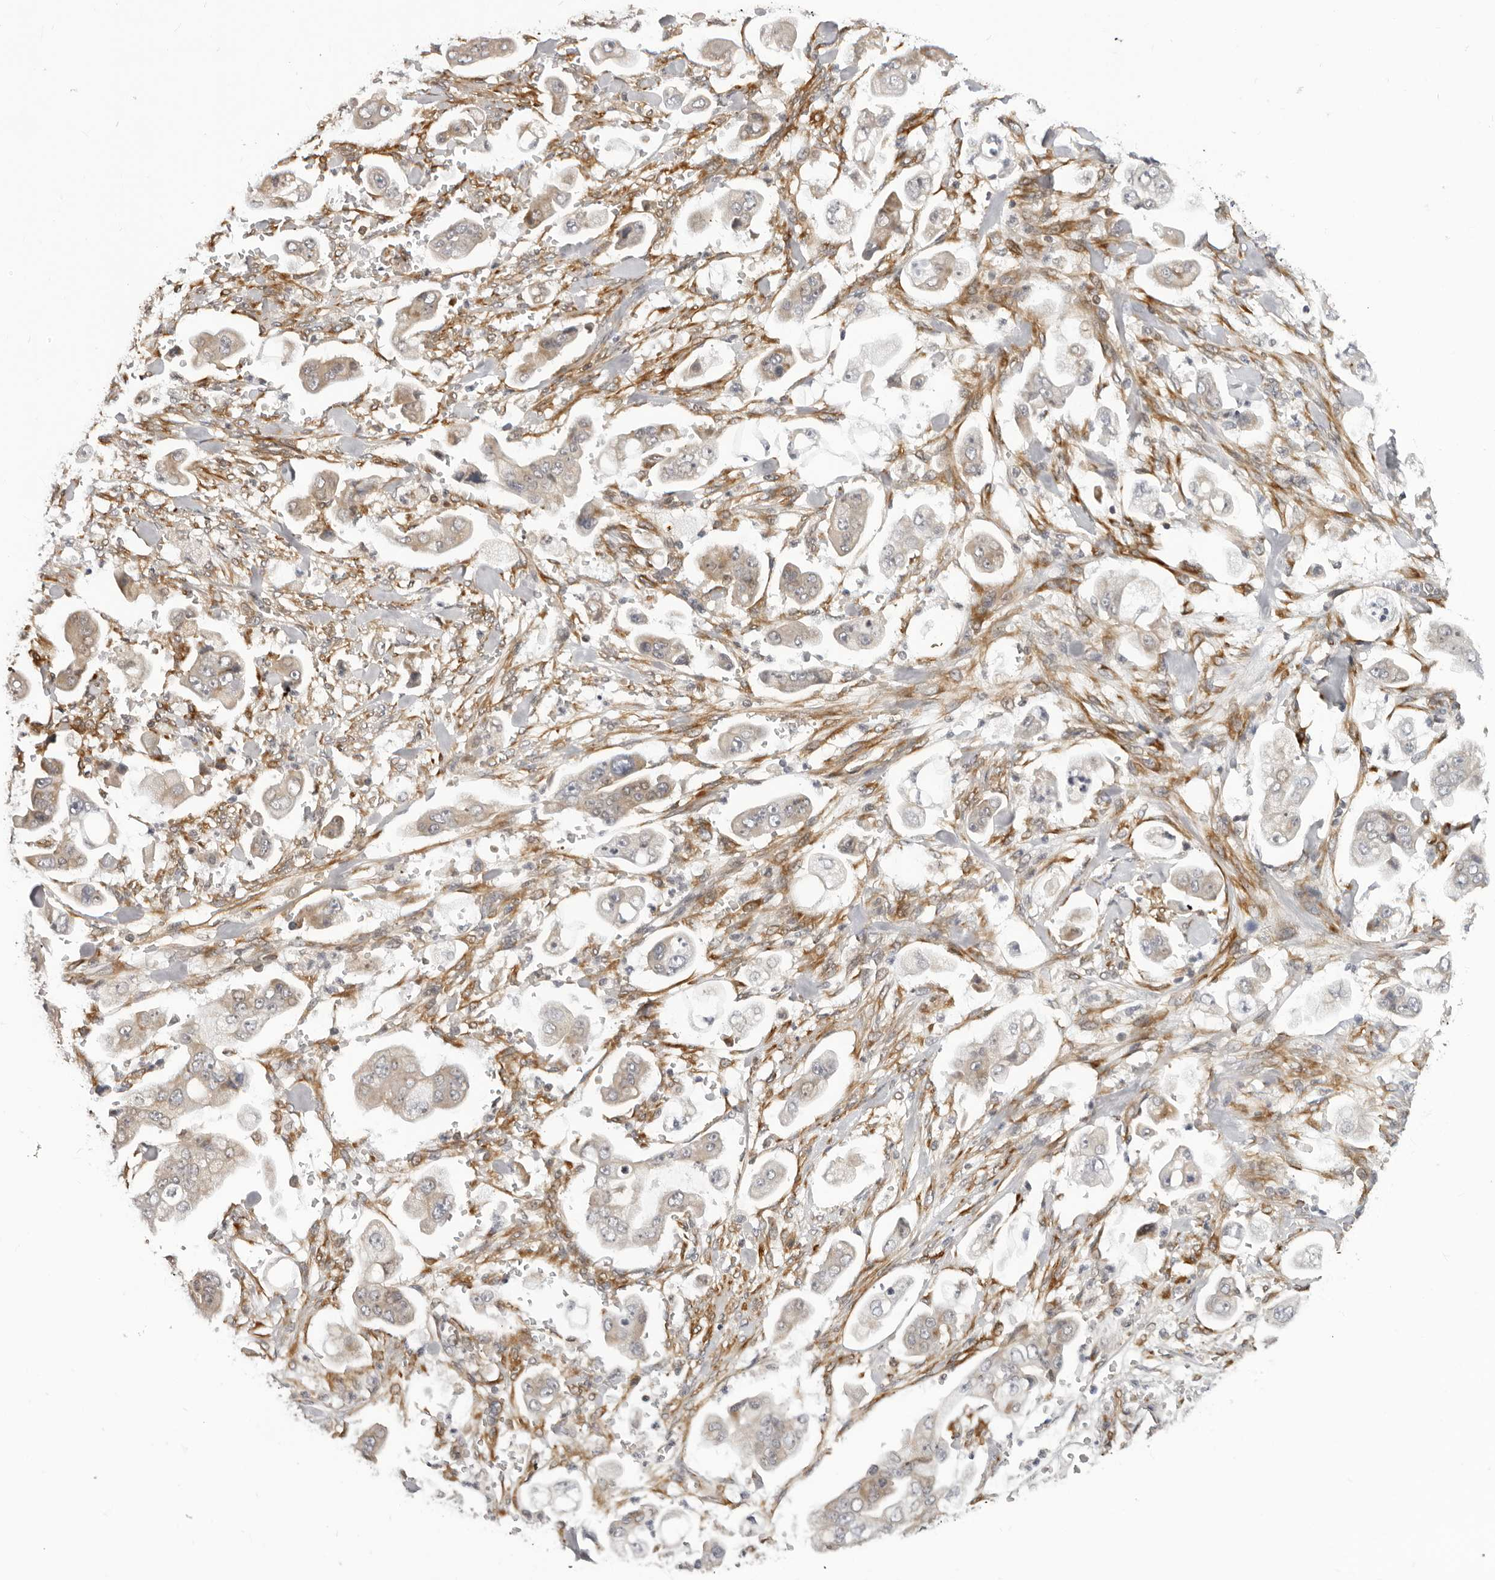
{"staining": {"intensity": "weak", "quantity": "25%-75%", "location": "cytoplasmic/membranous"}, "tissue": "stomach cancer", "cell_type": "Tumor cells", "image_type": "cancer", "snomed": [{"axis": "morphology", "description": "Adenocarcinoma, NOS"}, {"axis": "topography", "description": "Stomach"}], "caption": "Adenocarcinoma (stomach) stained with IHC exhibits weak cytoplasmic/membranous staining in approximately 25%-75% of tumor cells.", "gene": "SRGAP2", "patient": {"sex": "male", "age": 62}}